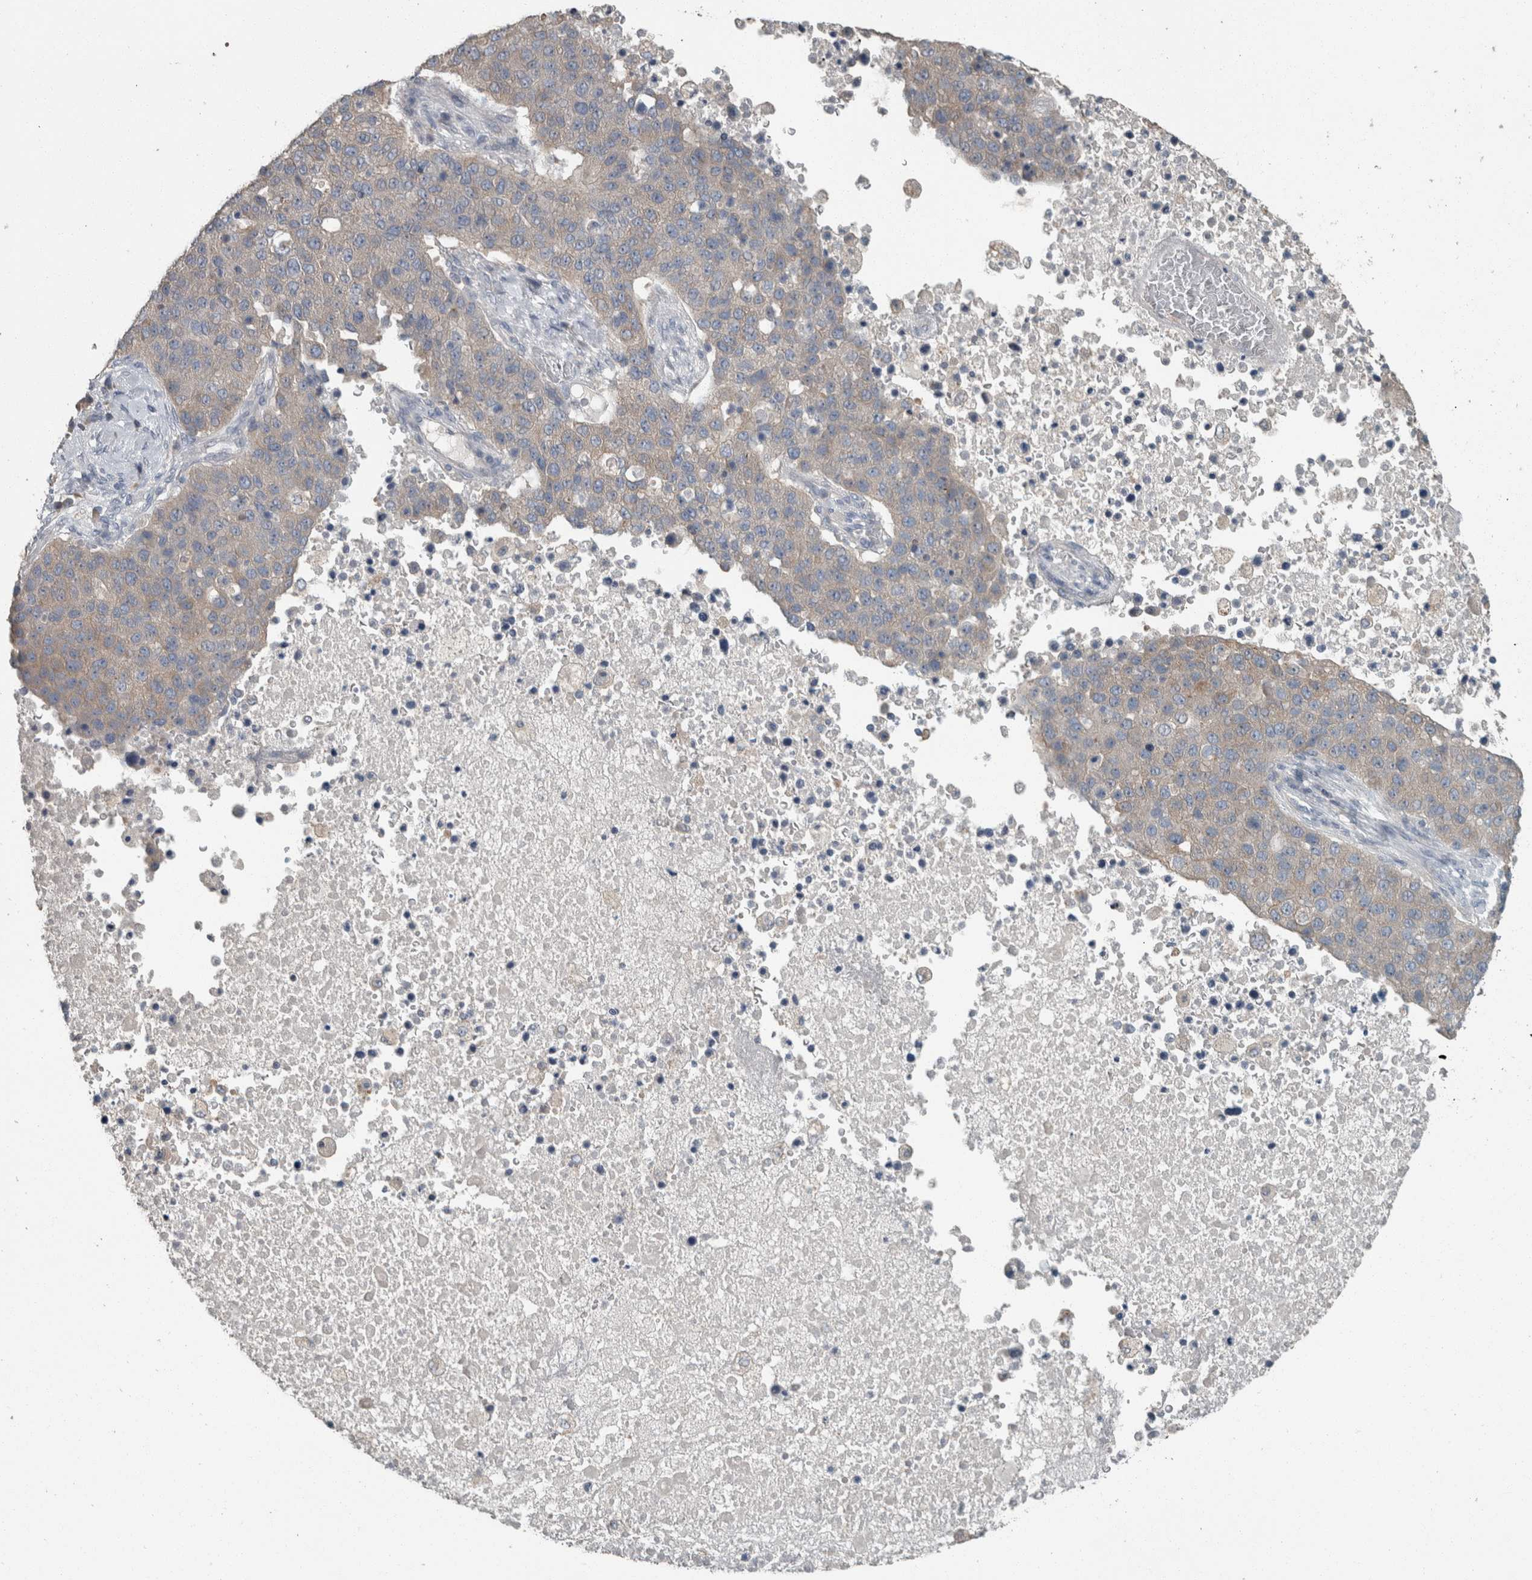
{"staining": {"intensity": "moderate", "quantity": "25%-75%", "location": "cytoplasmic/membranous"}, "tissue": "pancreatic cancer", "cell_type": "Tumor cells", "image_type": "cancer", "snomed": [{"axis": "morphology", "description": "Adenocarcinoma, NOS"}, {"axis": "topography", "description": "Pancreas"}], "caption": "Brown immunohistochemical staining in human pancreatic cancer (adenocarcinoma) shows moderate cytoplasmic/membranous positivity in about 25%-75% of tumor cells.", "gene": "KNTC1", "patient": {"sex": "female", "age": 61}}